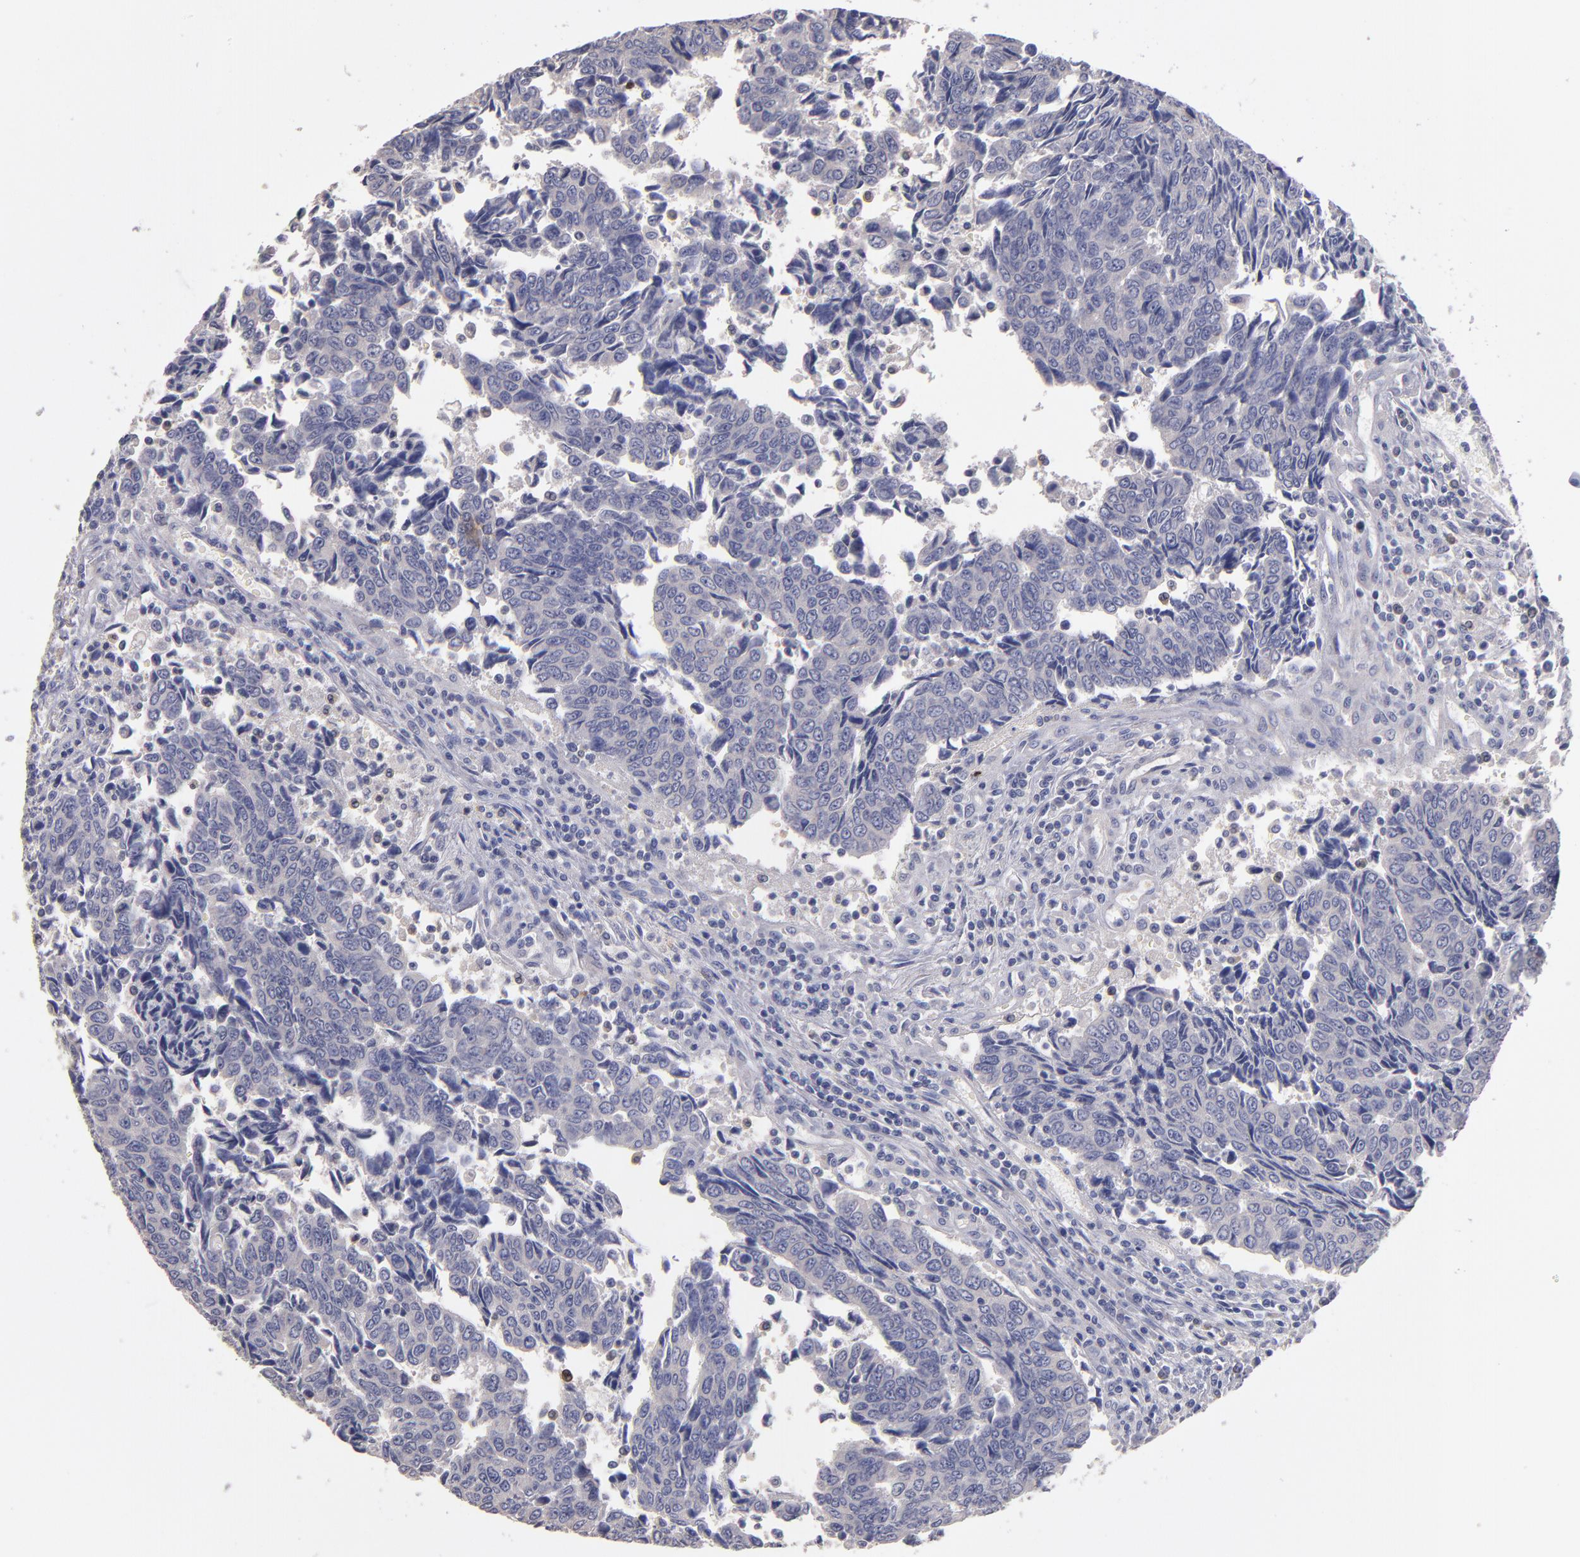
{"staining": {"intensity": "negative", "quantity": "none", "location": "none"}, "tissue": "urothelial cancer", "cell_type": "Tumor cells", "image_type": "cancer", "snomed": [{"axis": "morphology", "description": "Urothelial carcinoma, High grade"}, {"axis": "topography", "description": "Urinary bladder"}], "caption": "High power microscopy micrograph of an immunohistochemistry histopathology image of urothelial cancer, revealing no significant positivity in tumor cells.", "gene": "MAGEE1", "patient": {"sex": "male", "age": 86}}